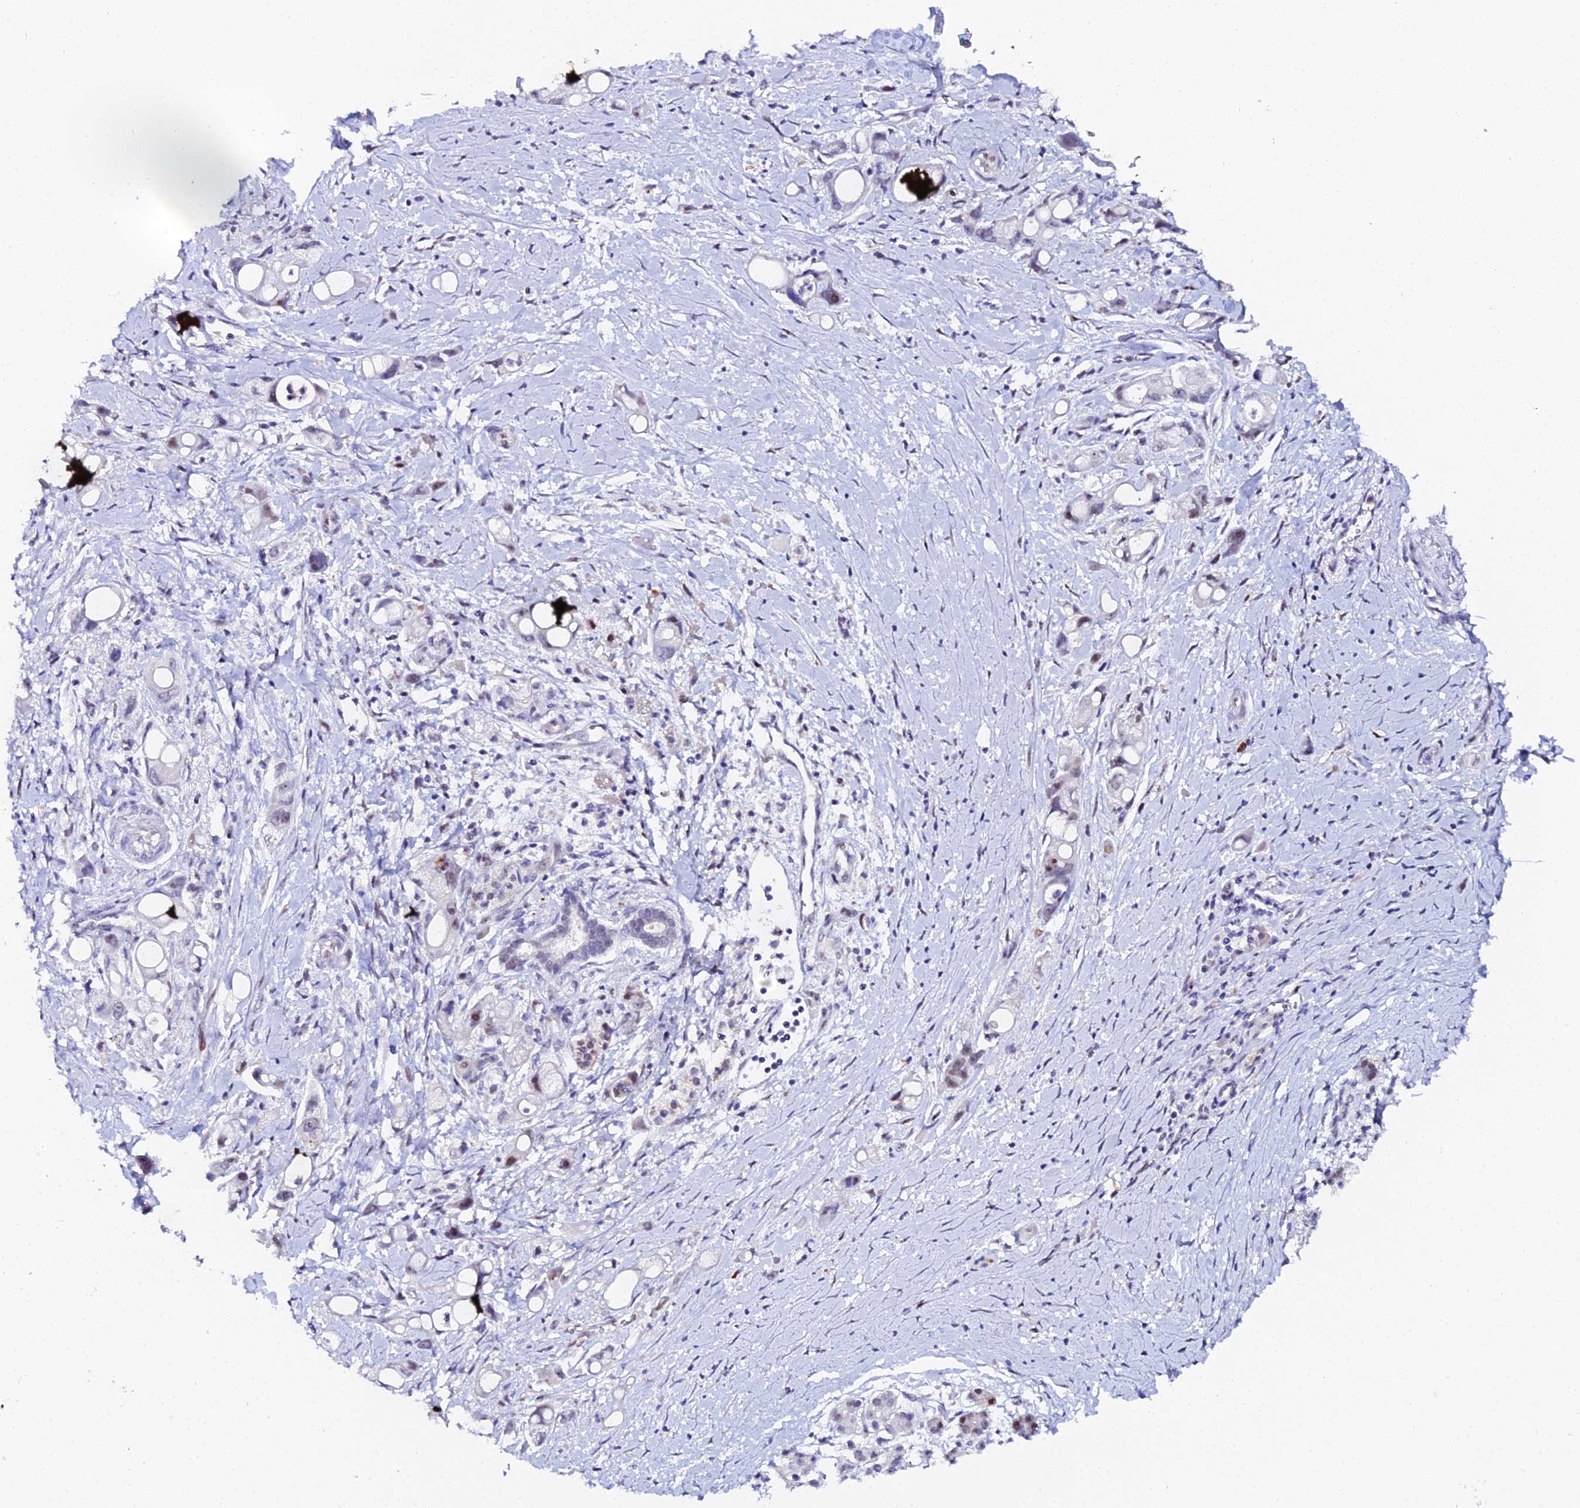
{"staining": {"intensity": "weak", "quantity": "25%-75%", "location": "nuclear"}, "tissue": "pancreatic cancer", "cell_type": "Tumor cells", "image_type": "cancer", "snomed": [{"axis": "morphology", "description": "Adenocarcinoma, NOS"}, {"axis": "topography", "description": "Pancreas"}], "caption": "This is a micrograph of IHC staining of adenocarcinoma (pancreatic), which shows weak staining in the nuclear of tumor cells.", "gene": "TIFA", "patient": {"sex": "male", "age": 68}}